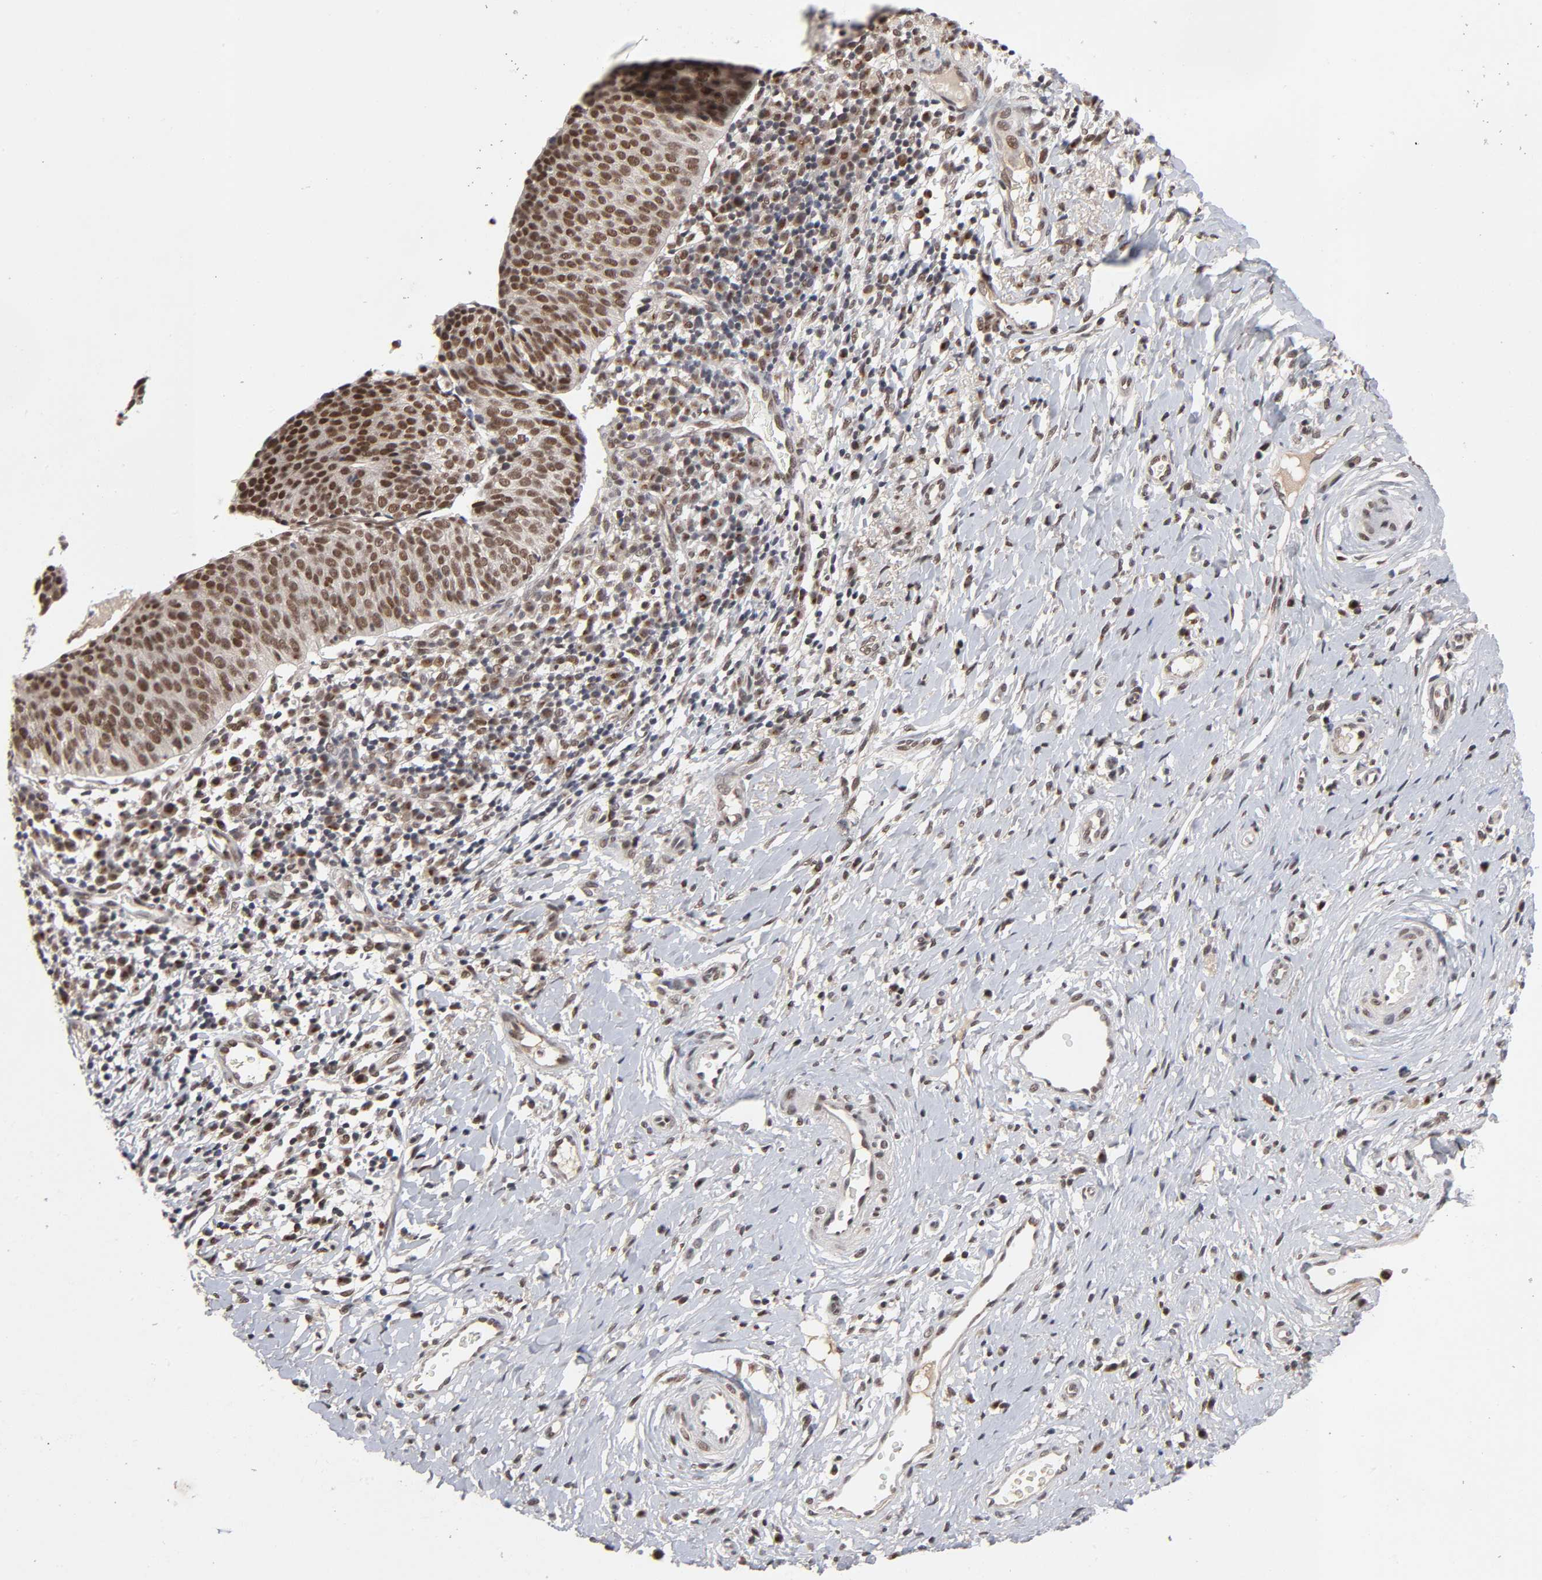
{"staining": {"intensity": "strong", "quantity": ">75%", "location": "nuclear"}, "tissue": "cervical cancer", "cell_type": "Tumor cells", "image_type": "cancer", "snomed": [{"axis": "morphology", "description": "Normal tissue, NOS"}, {"axis": "morphology", "description": "Squamous cell carcinoma, NOS"}, {"axis": "topography", "description": "Cervix"}], "caption": "Protein staining of cervical cancer tissue reveals strong nuclear expression in approximately >75% of tumor cells.", "gene": "EP300", "patient": {"sex": "female", "age": 39}}